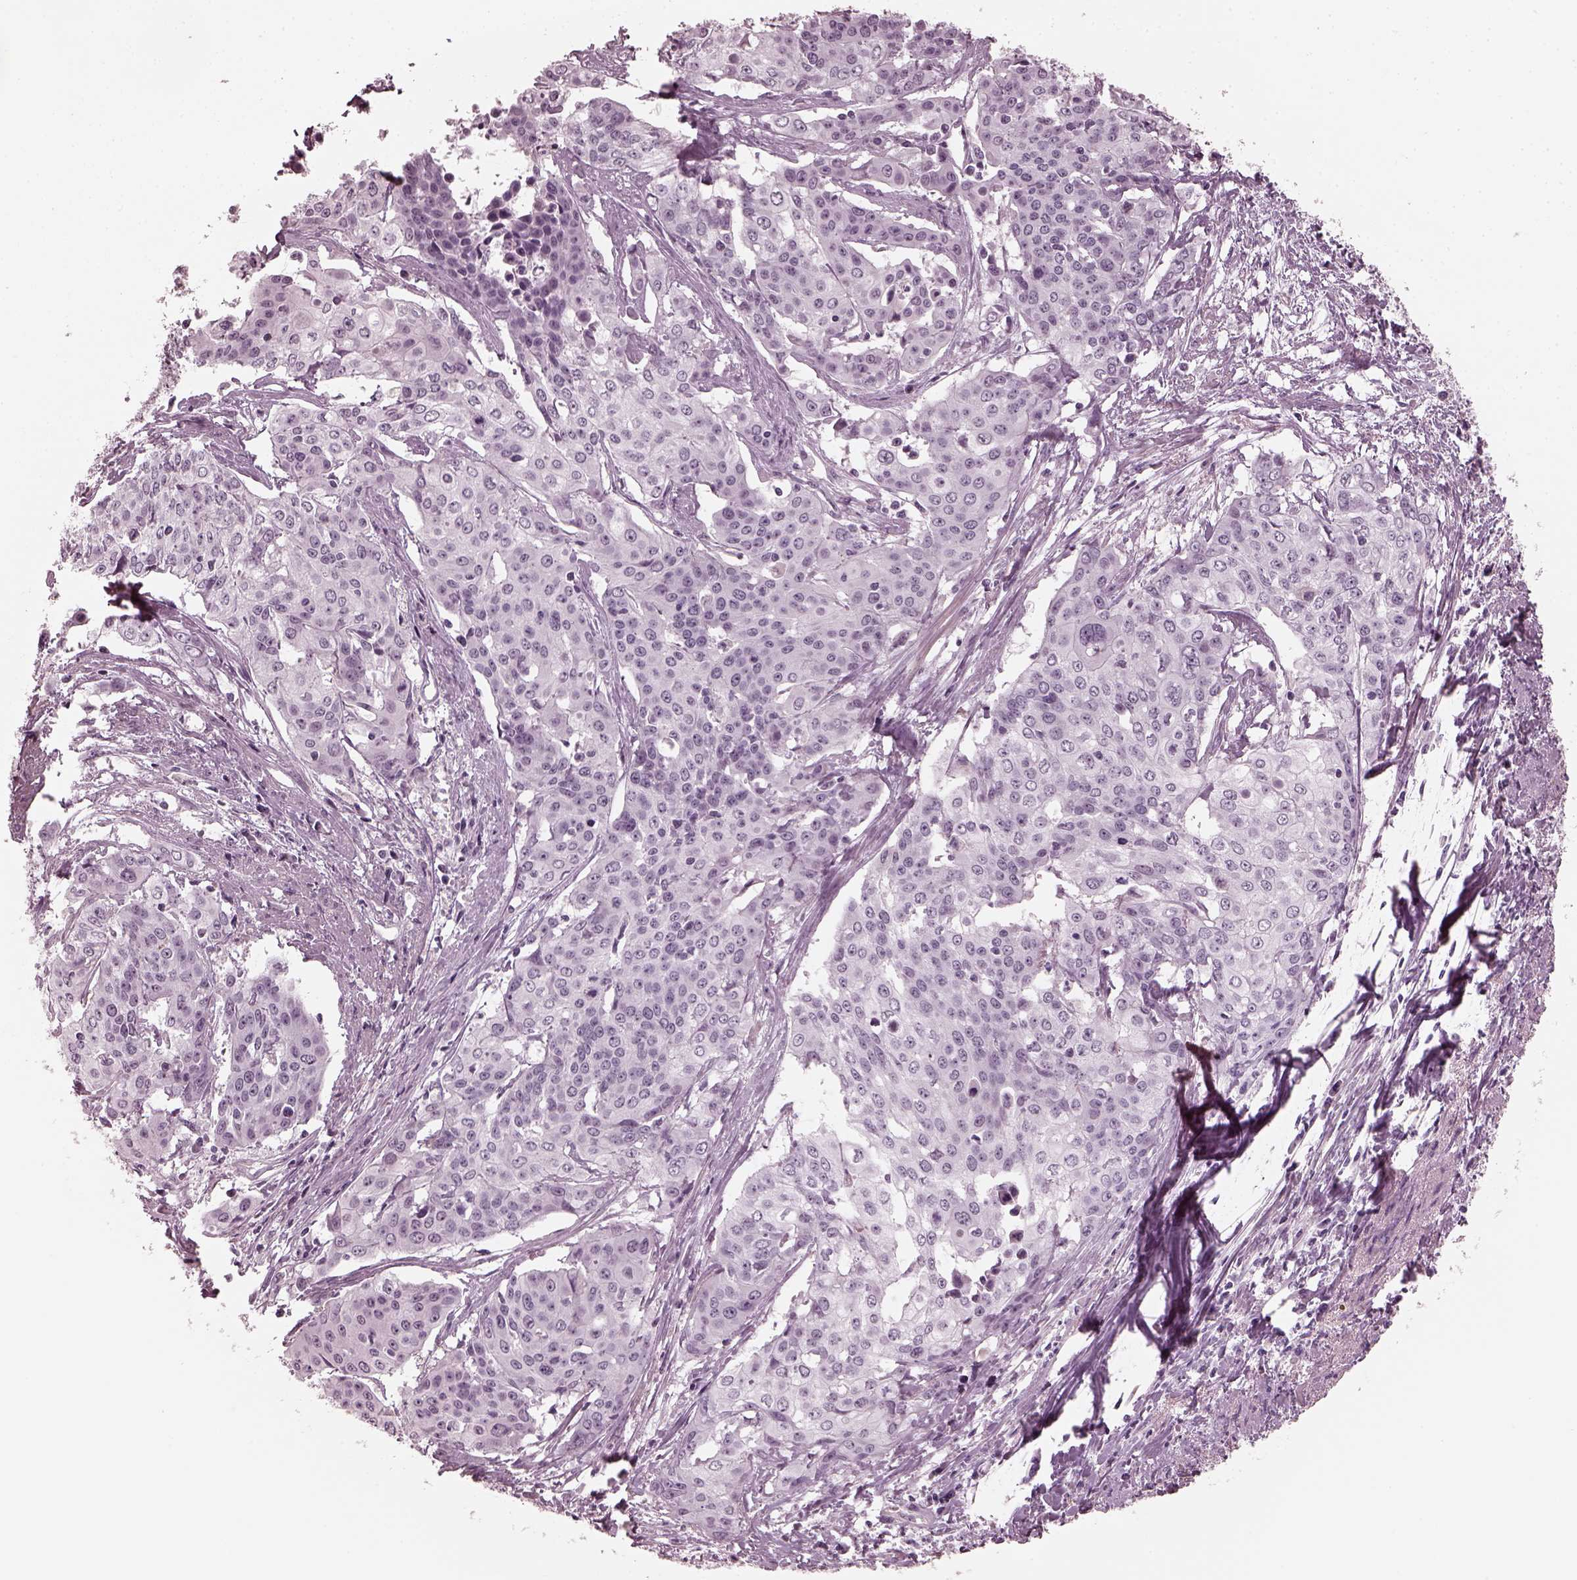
{"staining": {"intensity": "negative", "quantity": "none", "location": "none"}, "tissue": "cervical cancer", "cell_type": "Tumor cells", "image_type": "cancer", "snomed": [{"axis": "morphology", "description": "Squamous cell carcinoma, NOS"}, {"axis": "topography", "description": "Cervix"}], "caption": "IHC of human cervical cancer (squamous cell carcinoma) demonstrates no expression in tumor cells.", "gene": "OPTC", "patient": {"sex": "female", "age": 39}}